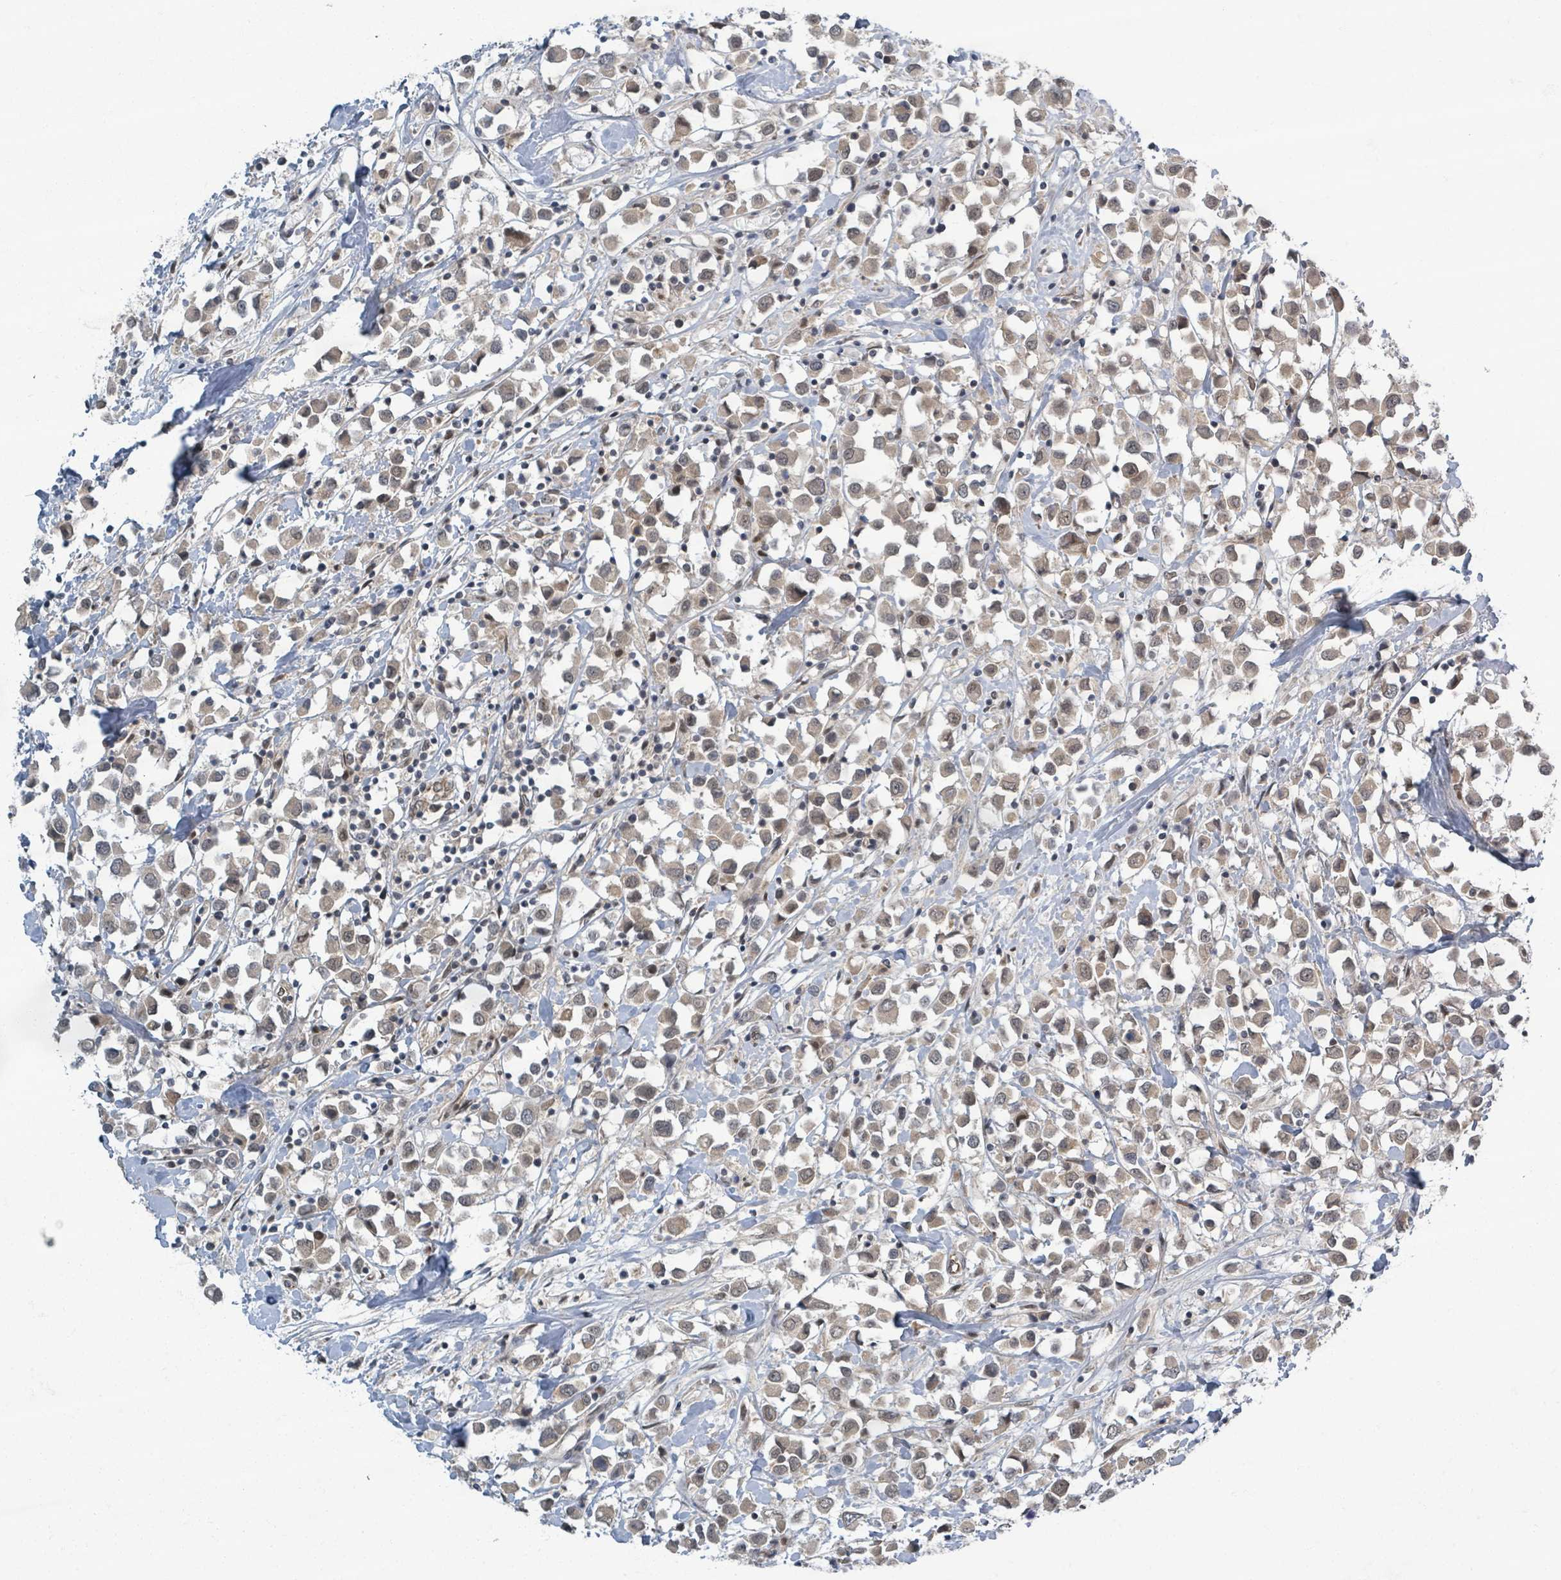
{"staining": {"intensity": "weak", "quantity": ">75%", "location": "cytoplasmic/membranous,nuclear"}, "tissue": "breast cancer", "cell_type": "Tumor cells", "image_type": "cancer", "snomed": [{"axis": "morphology", "description": "Duct carcinoma"}, {"axis": "topography", "description": "Breast"}], "caption": "Tumor cells show low levels of weak cytoplasmic/membranous and nuclear positivity in approximately >75% of cells in breast invasive ductal carcinoma.", "gene": "INTS15", "patient": {"sex": "female", "age": 61}}